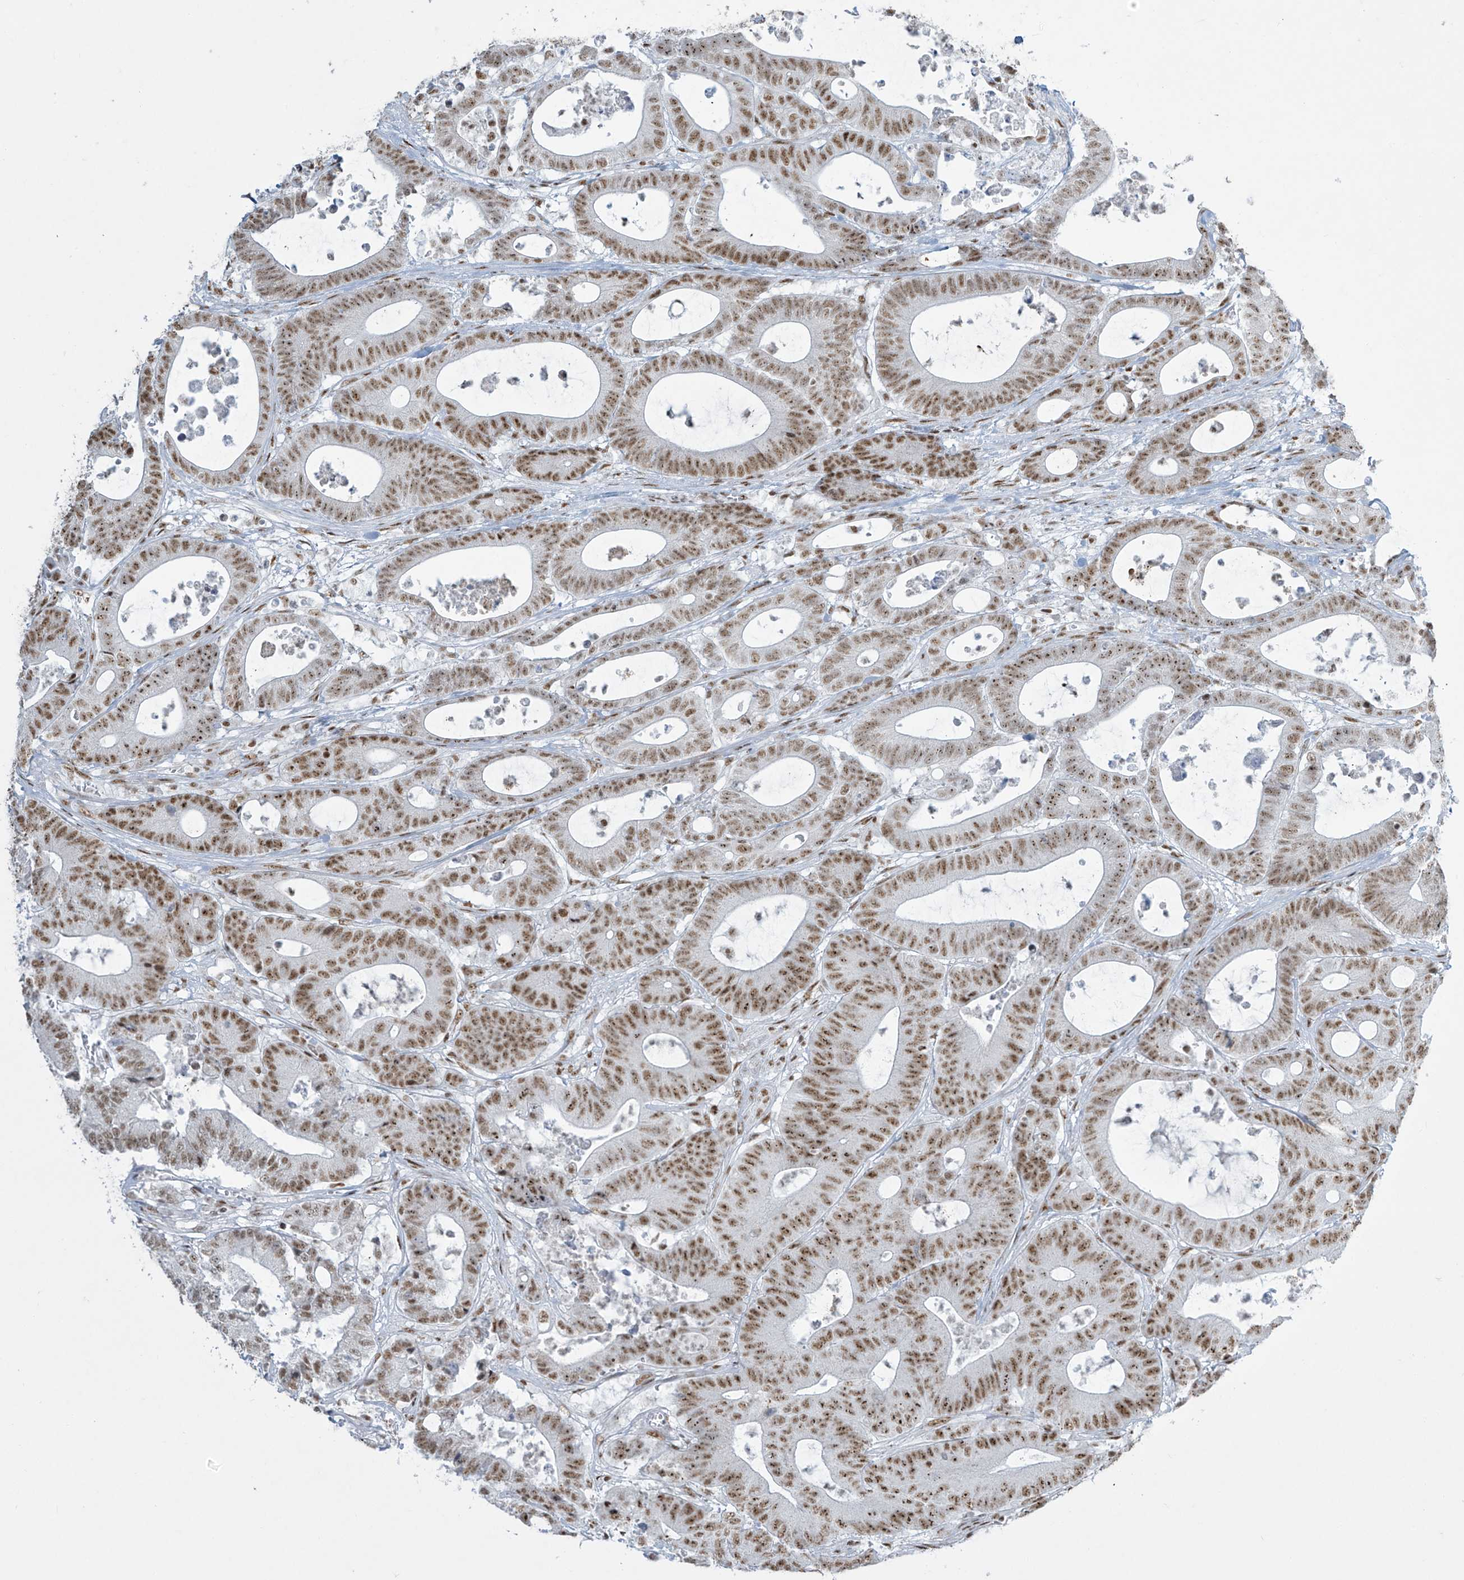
{"staining": {"intensity": "moderate", "quantity": ">75%", "location": "nuclear"}, "tissue": "colorectal cancer", "cell_type": "Tumor cells", "image_type": "cancer", "snomed": [{"axis": "morphology", "description": "Adenocarcinoma, NOS"}, {"axis": "topography", "description": "Colon"}], "caption": "Protein staining reveals moderate nuclear positivity in about >75% of tumor cells in colorectal cancer. Nuclei are stained in blue.", "gene": "MS4A6A", "patient": {"sex": "female", "age": 84}}